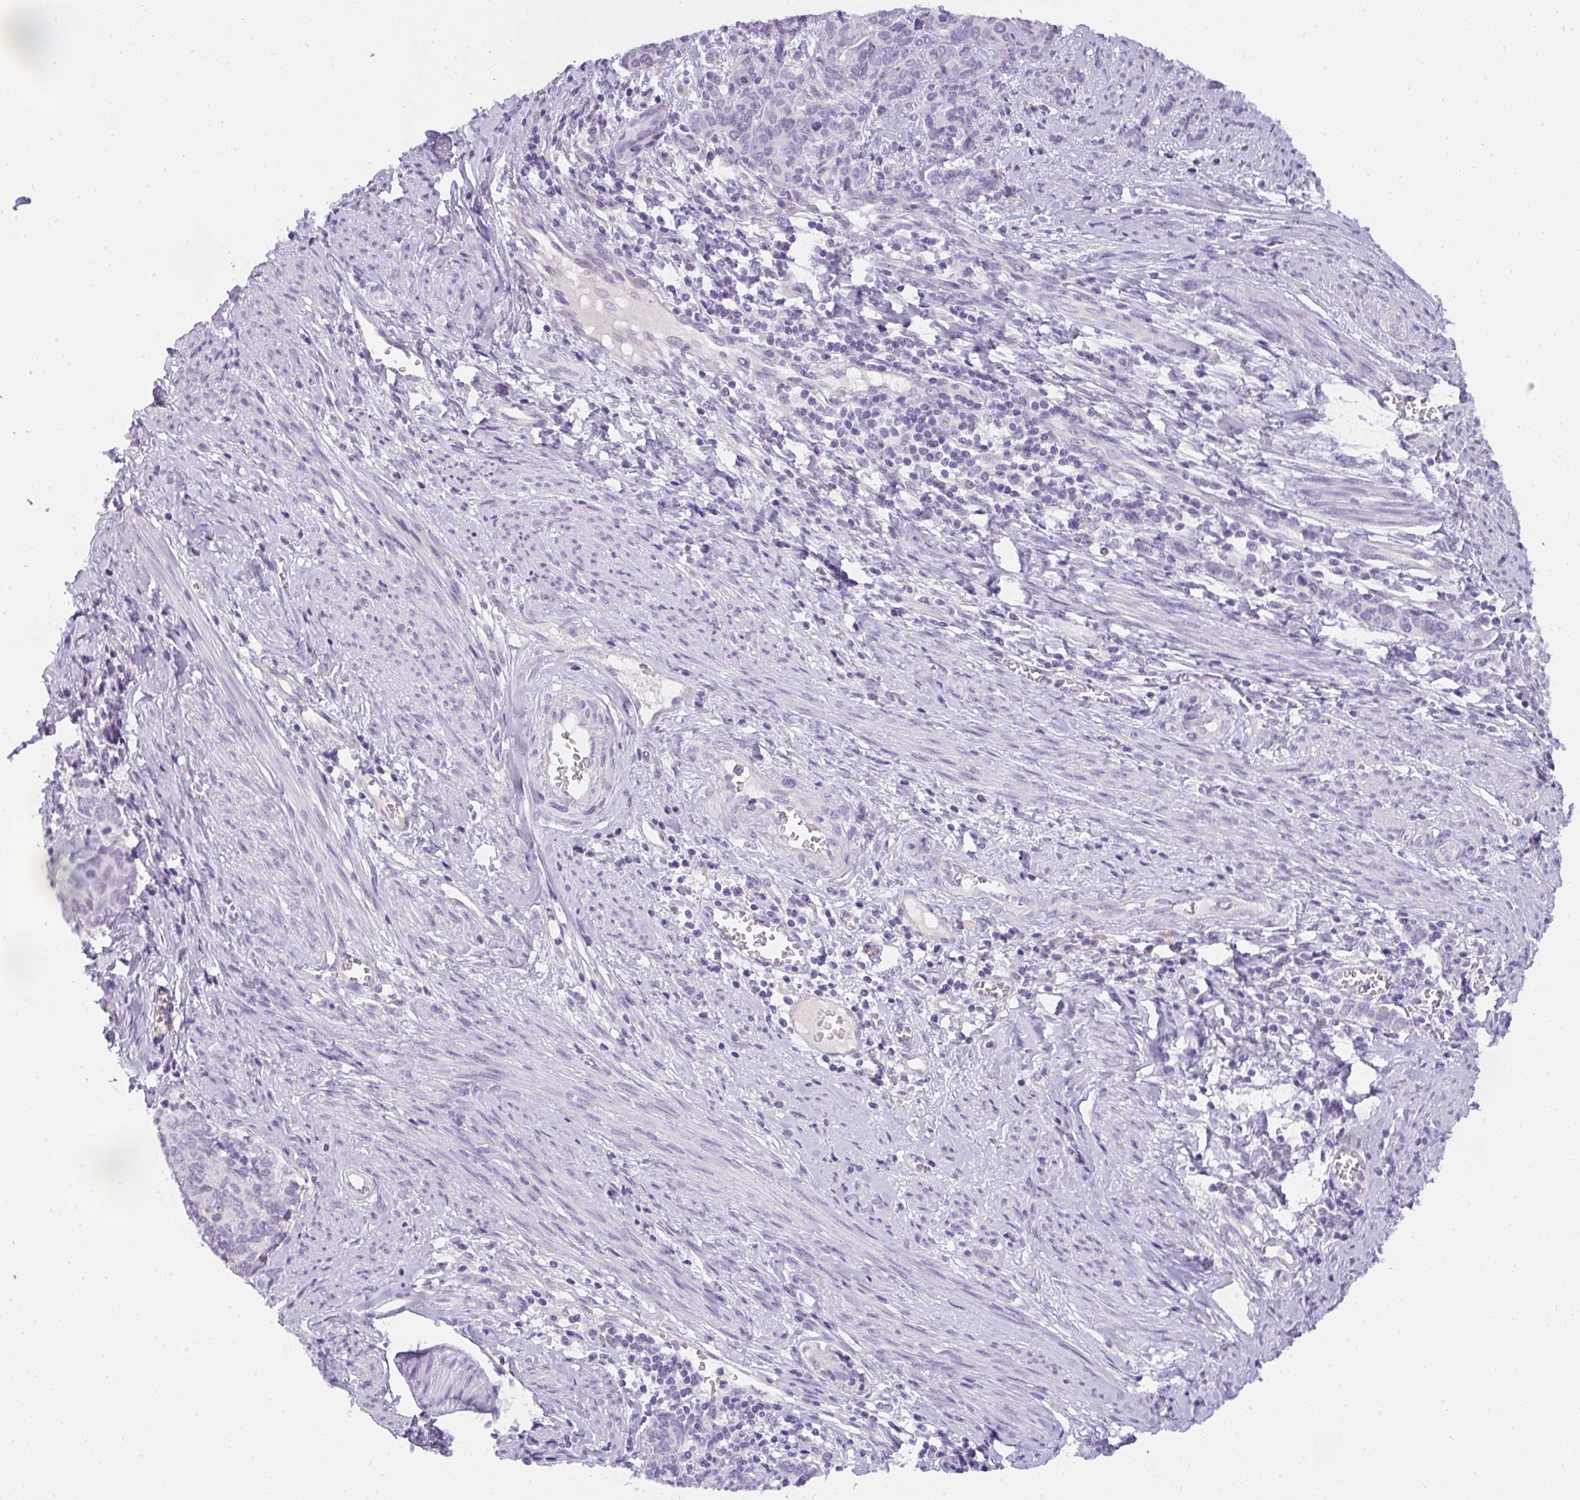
{"staining": {"intensity": "negative", "quantity": "none", "location": "none"}, "tissue": "cervical cancer", "cell_type": "Tumor cells", "image_type": "cancer", "snomed": [{"axis": "morphology", "description": "Squamous cell carcinoma, NOS"}, {"axis": "topography", "description": "Cervix"}], "caption": "High magnification brightfield microscopy of cervical squamous cell carcinoma stained with DAB (3,3'-diaminobenzidine) (brown) and counterstained with hematoxylin (blue): tumor cells show no significant expression. (Brightfield microscopy of DAB (3,3'-diaminobenzidine) immunohistochemistry at high magnification).", "gene": "COX7B", "patient": {"sex": "female", "age": 60}}